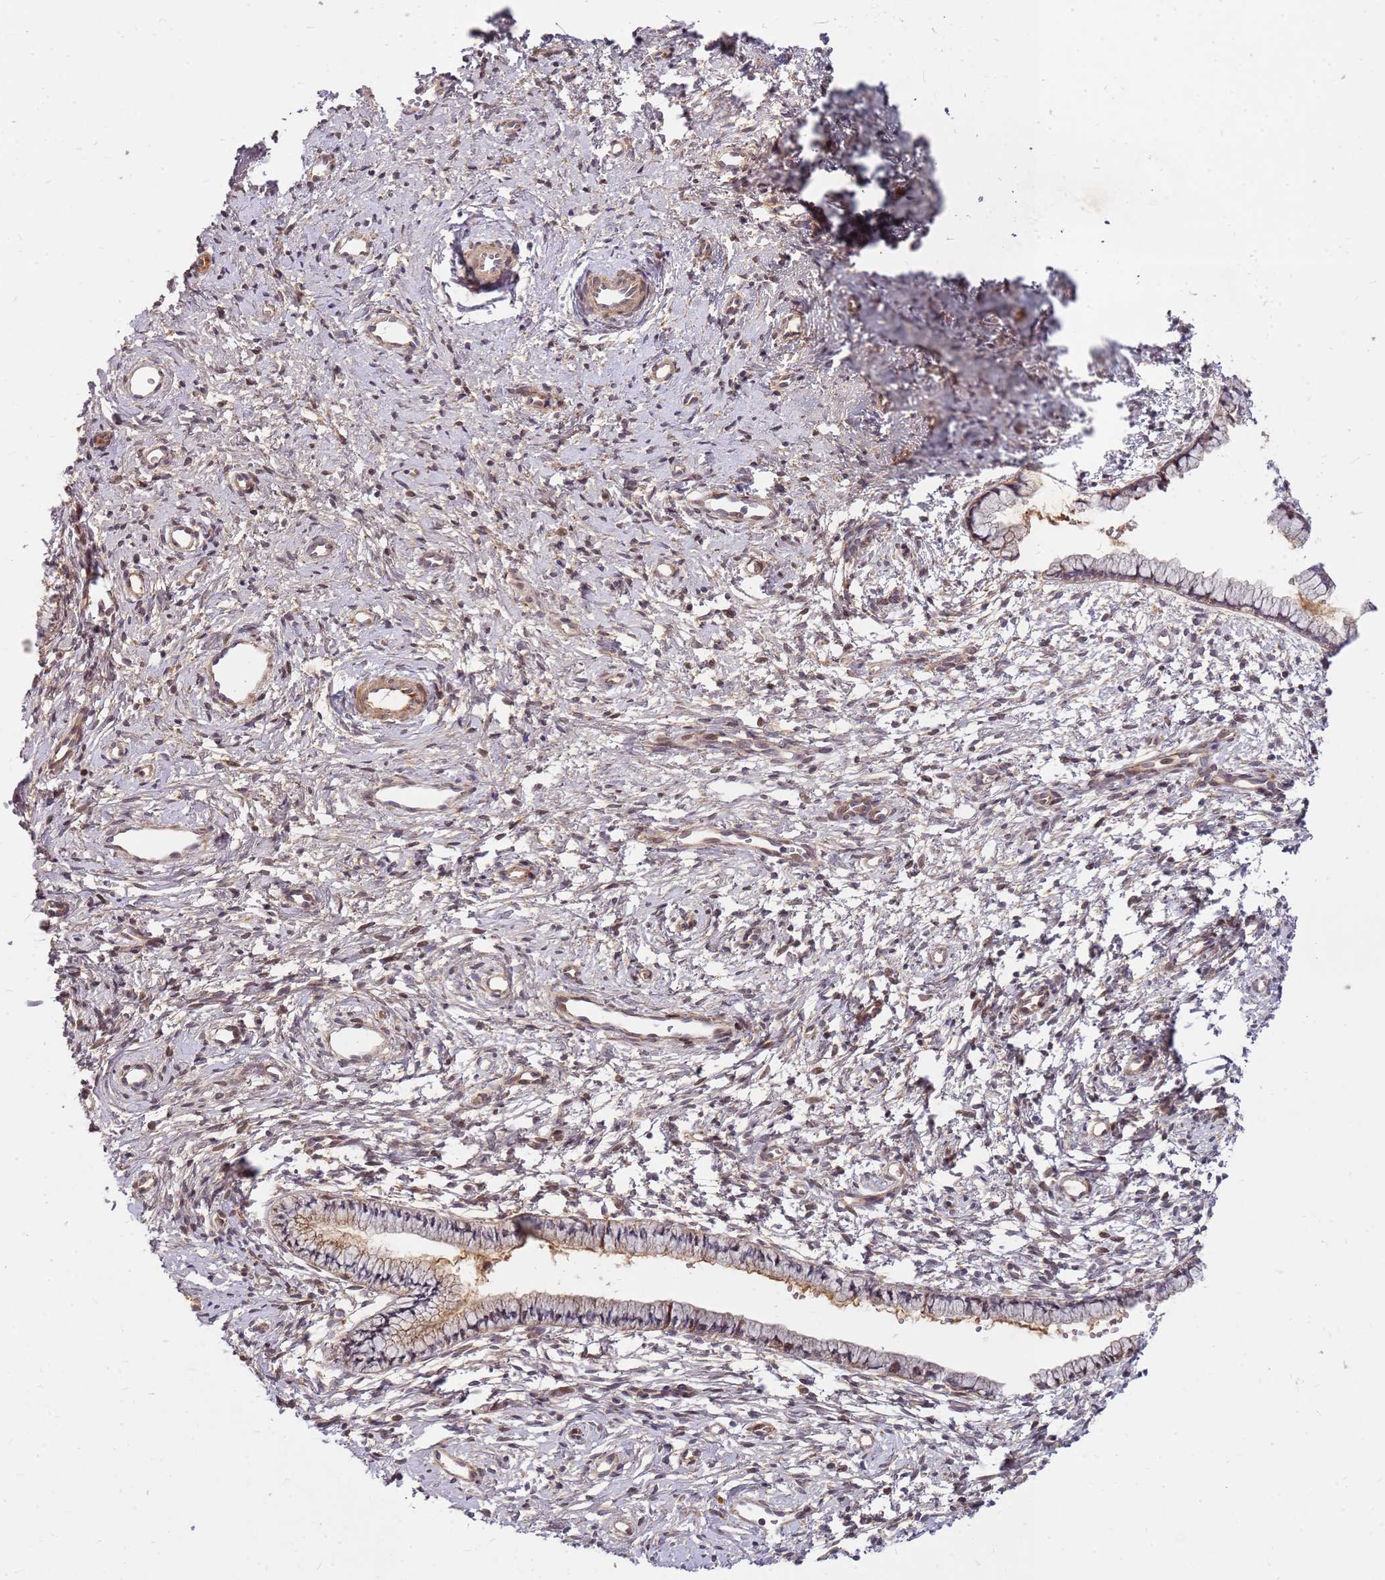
{"staining": {"intensity": "moderate", "quantity": "25%-75%", "location": "cytoplasmic/membranous"}, "tissue": "cervix", "cell_type": "Glandular cells", "image_type": "normal", "snomed": [{"axis": "morphology", "description": "Normal tissue, NOS"}, {"axis": "topography", "description": "Cervix"}], "caption": "Protein staining of normal cervix displays moderate cytoplasmic/membranous staining in about 25%-75% of glandular cells. (Stains: DAB (3,3'-diaminobenzidine) in brown, nuclei in blue, Microscopy: brightfield microscopy at high magnification).", "gene": "CCDC159", "patient": {"sex": "female", "age": 57}}